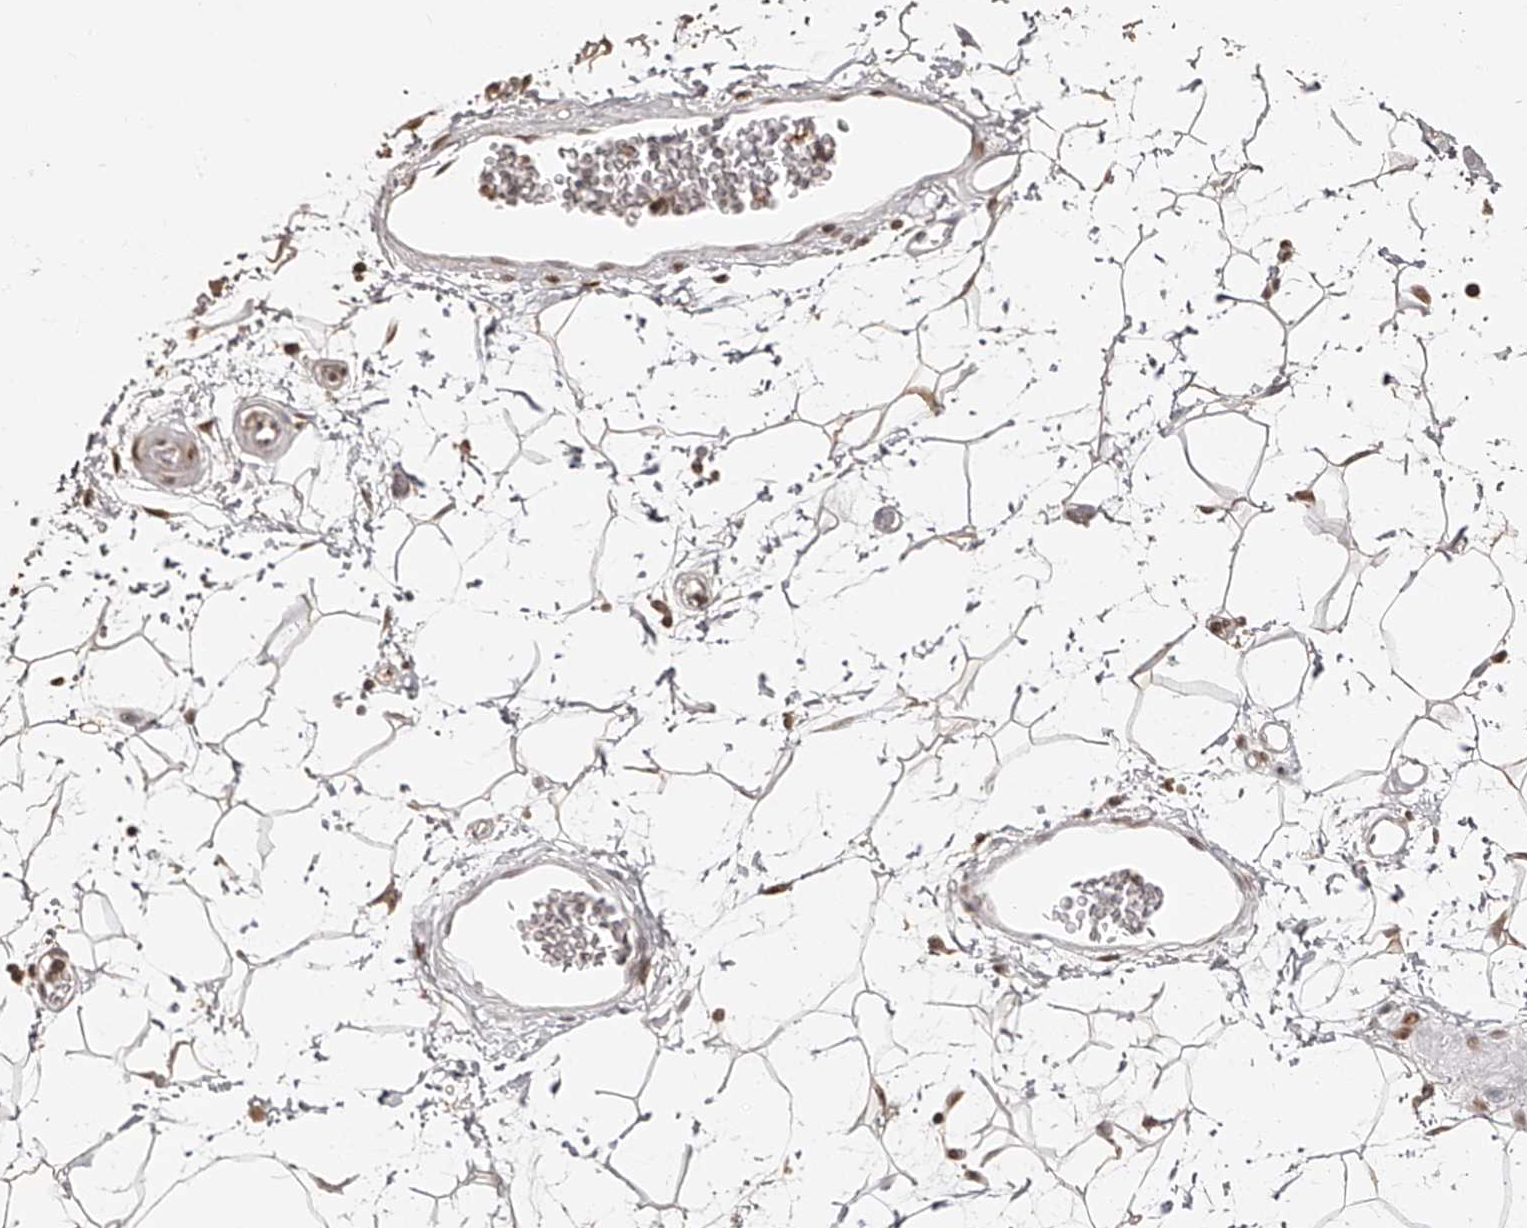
{"staining": {"intensity": "weak", "quantity": "25%-75%", "location": "cytoplasmic/membranous"}, "tissue": "adipose tissue", "cell_type": "Adipocytes", "image_type": "normal", "snomed": [{"axis": "morphology", "description": "Normal tissue, NOS"}, {"axis": "topography", "description": "Soft tissue"}], "caption": "A high-resolution histopathology image shows IHC staining of normal adipose tissue, which demonstrates weak cytoplasmic/membranous staining in approximately 25%-75% of adipocytes.", "gene": "ZNF503", "patient": {"sex": "male", "age": 72}}